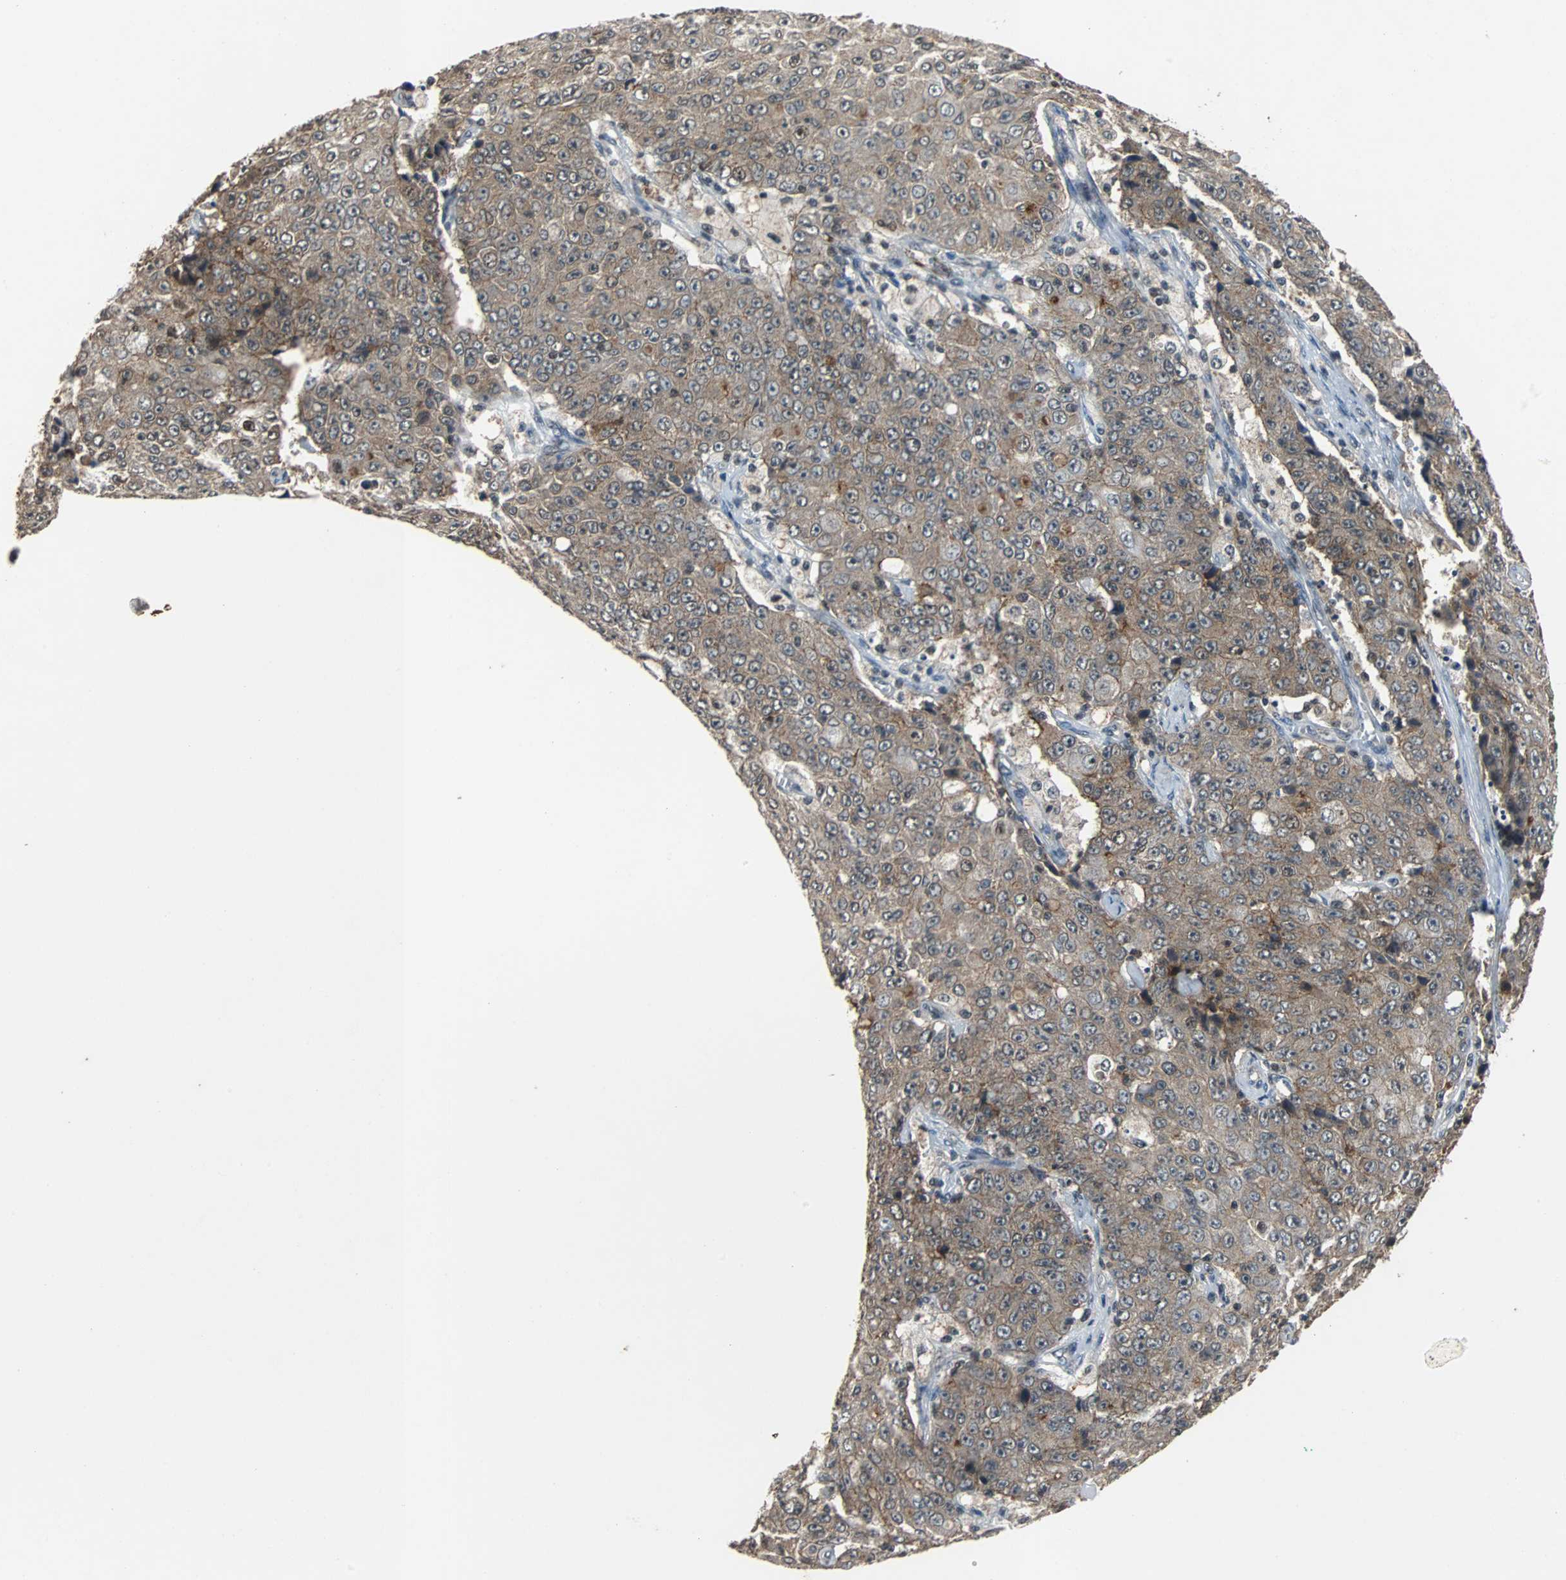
{"staining": {"intensity": "moderate", "quantity": ">75%", "location": "cytoplasmic/membranous"}, "tissue": "ovarian cancer", "cell_type": "Tumor cells", "image_type": "cancer", "snomed": [{"axis": "morphology", "description": "Carcinoma, endometroid"}, {"axis": "topography", "description": "Ovary"}], "caption": "High-power microscopy captured an immunohistochemistry image of endometroid carcinoma (ovarian), revealing moderate cytoplasmic/membranous expression in approximately >75% of tumor cells.", "gene": "LSR", "patient": {"sex": "female", "age": 42}}